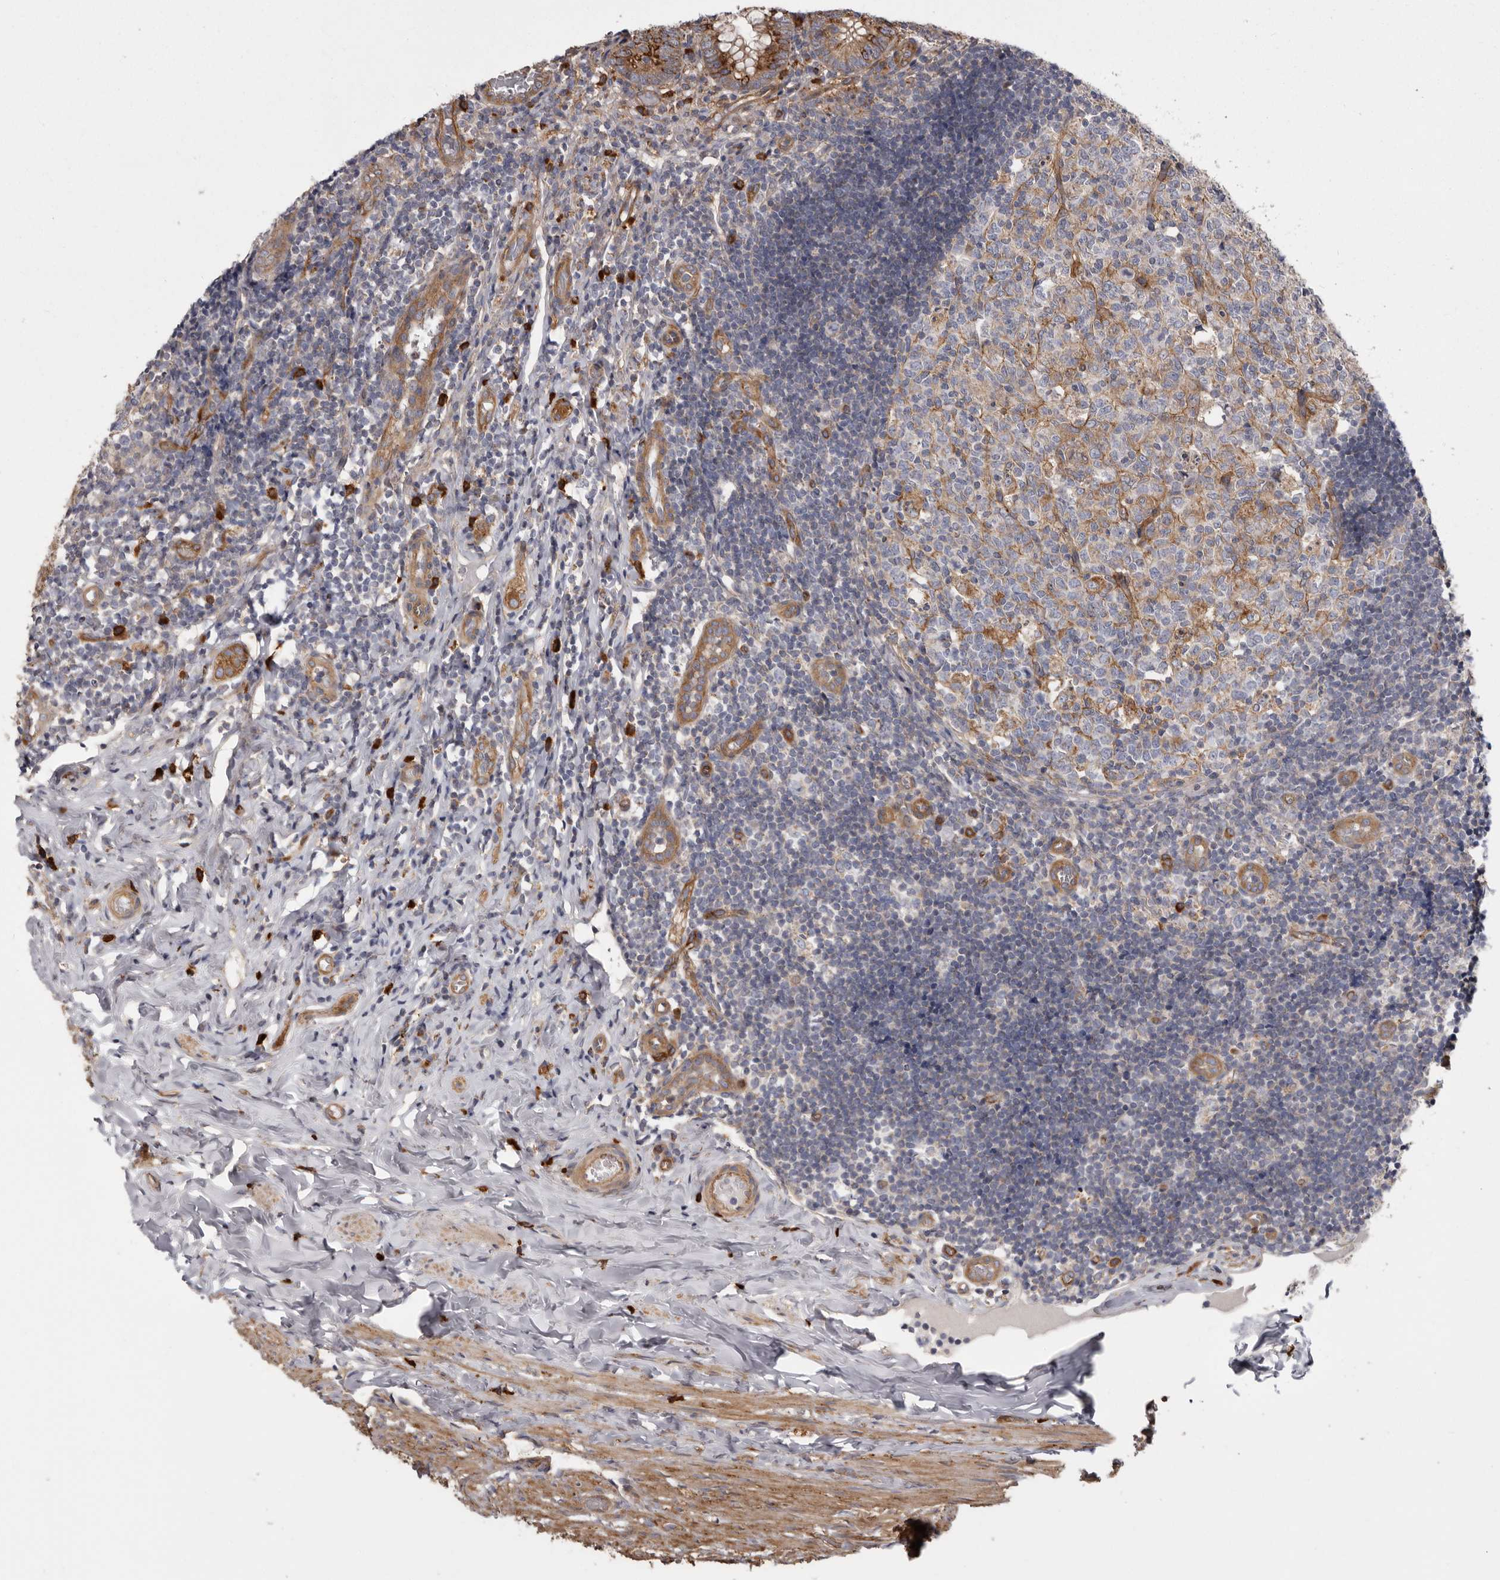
{"staining": {"intensity": "moderate", "quantity": ">75%", "location": "cytoplasmic/membranous"}, "tissue": "appendix", "cell_type": "Glandular cells", "image_type": "normal", "snomed": [{"axis": "morphology", "description": "Normal tissue, NOS"}, {"axis": "topography", "description": "Appendix"}], "caption": "Brown immunohistochemical staining in unremarkable appendix reveals moderate cytoplasmic/membranous staining in approximately >75% of glandular cells.", "gene": "ENAH", "patient": {"sex": "male", "age": 8}}